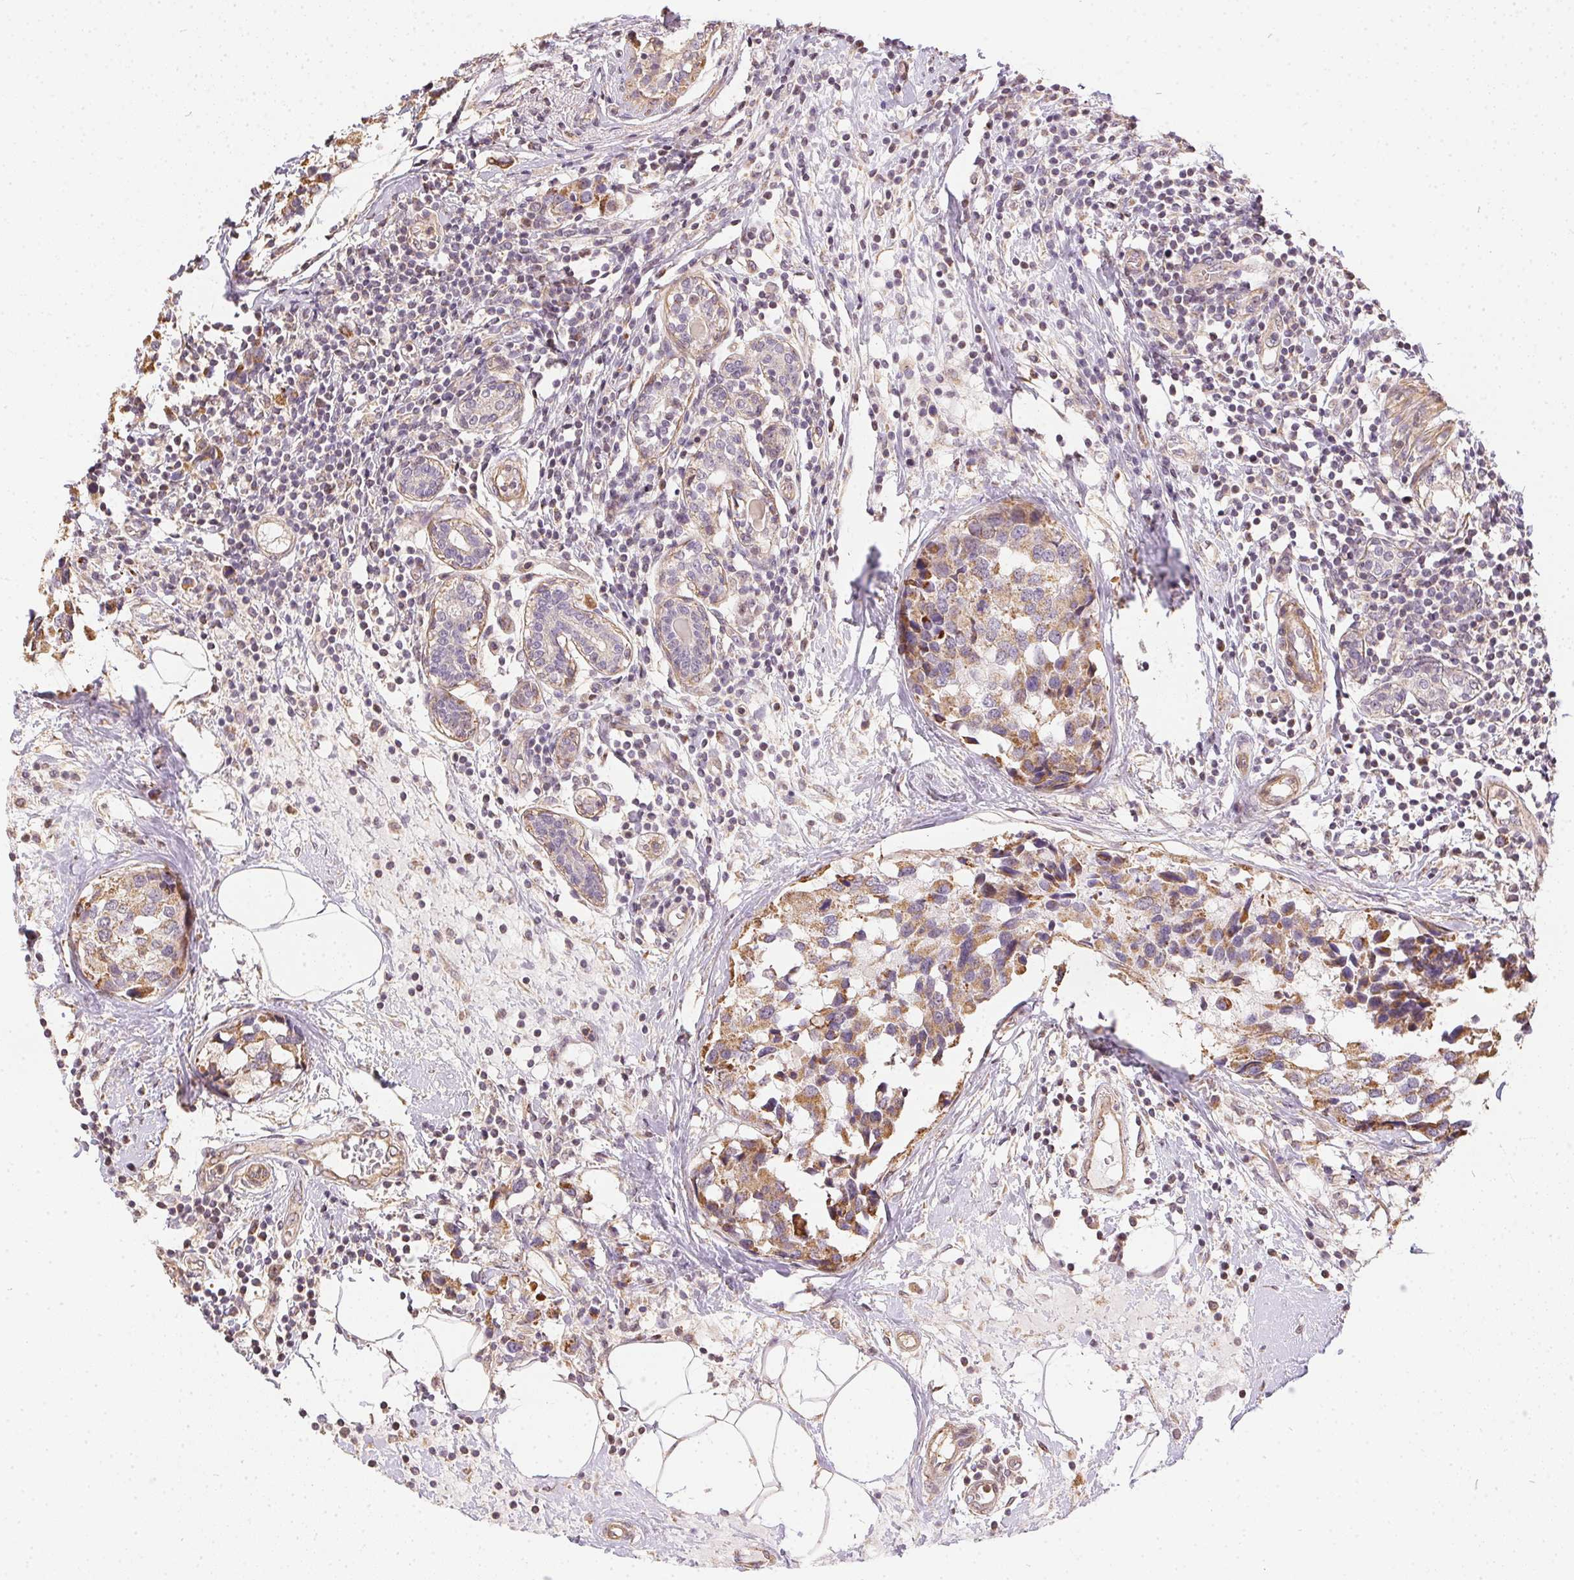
{"staining": {"intensity": "moderate", "quantity": "25%-75%", "location": "cytoplasmic/membranous"}, "tissue": "breast cancer", "cell_type": "Tumor cells", "image_type": "cancer", "snomed": [{"axis": "morphology", "description": "Lobular carcinoma"}, {"axis": "topography", "description": "Breast"}], "caption": "Lobular carcinoma (breast) was stained to show a protein in brown. There is medium levels of moderate cytoplasmic/membranous expression in about 25%-75% of tumor cells. The protein is stained brown, and the nuclei are stained in blue (DAB (3,3'-diaminobenzidine) IHC with brightfield microscopy, high magnification).", "gene": "REV3L", "patient": {"sex": "female", "age": 59}}